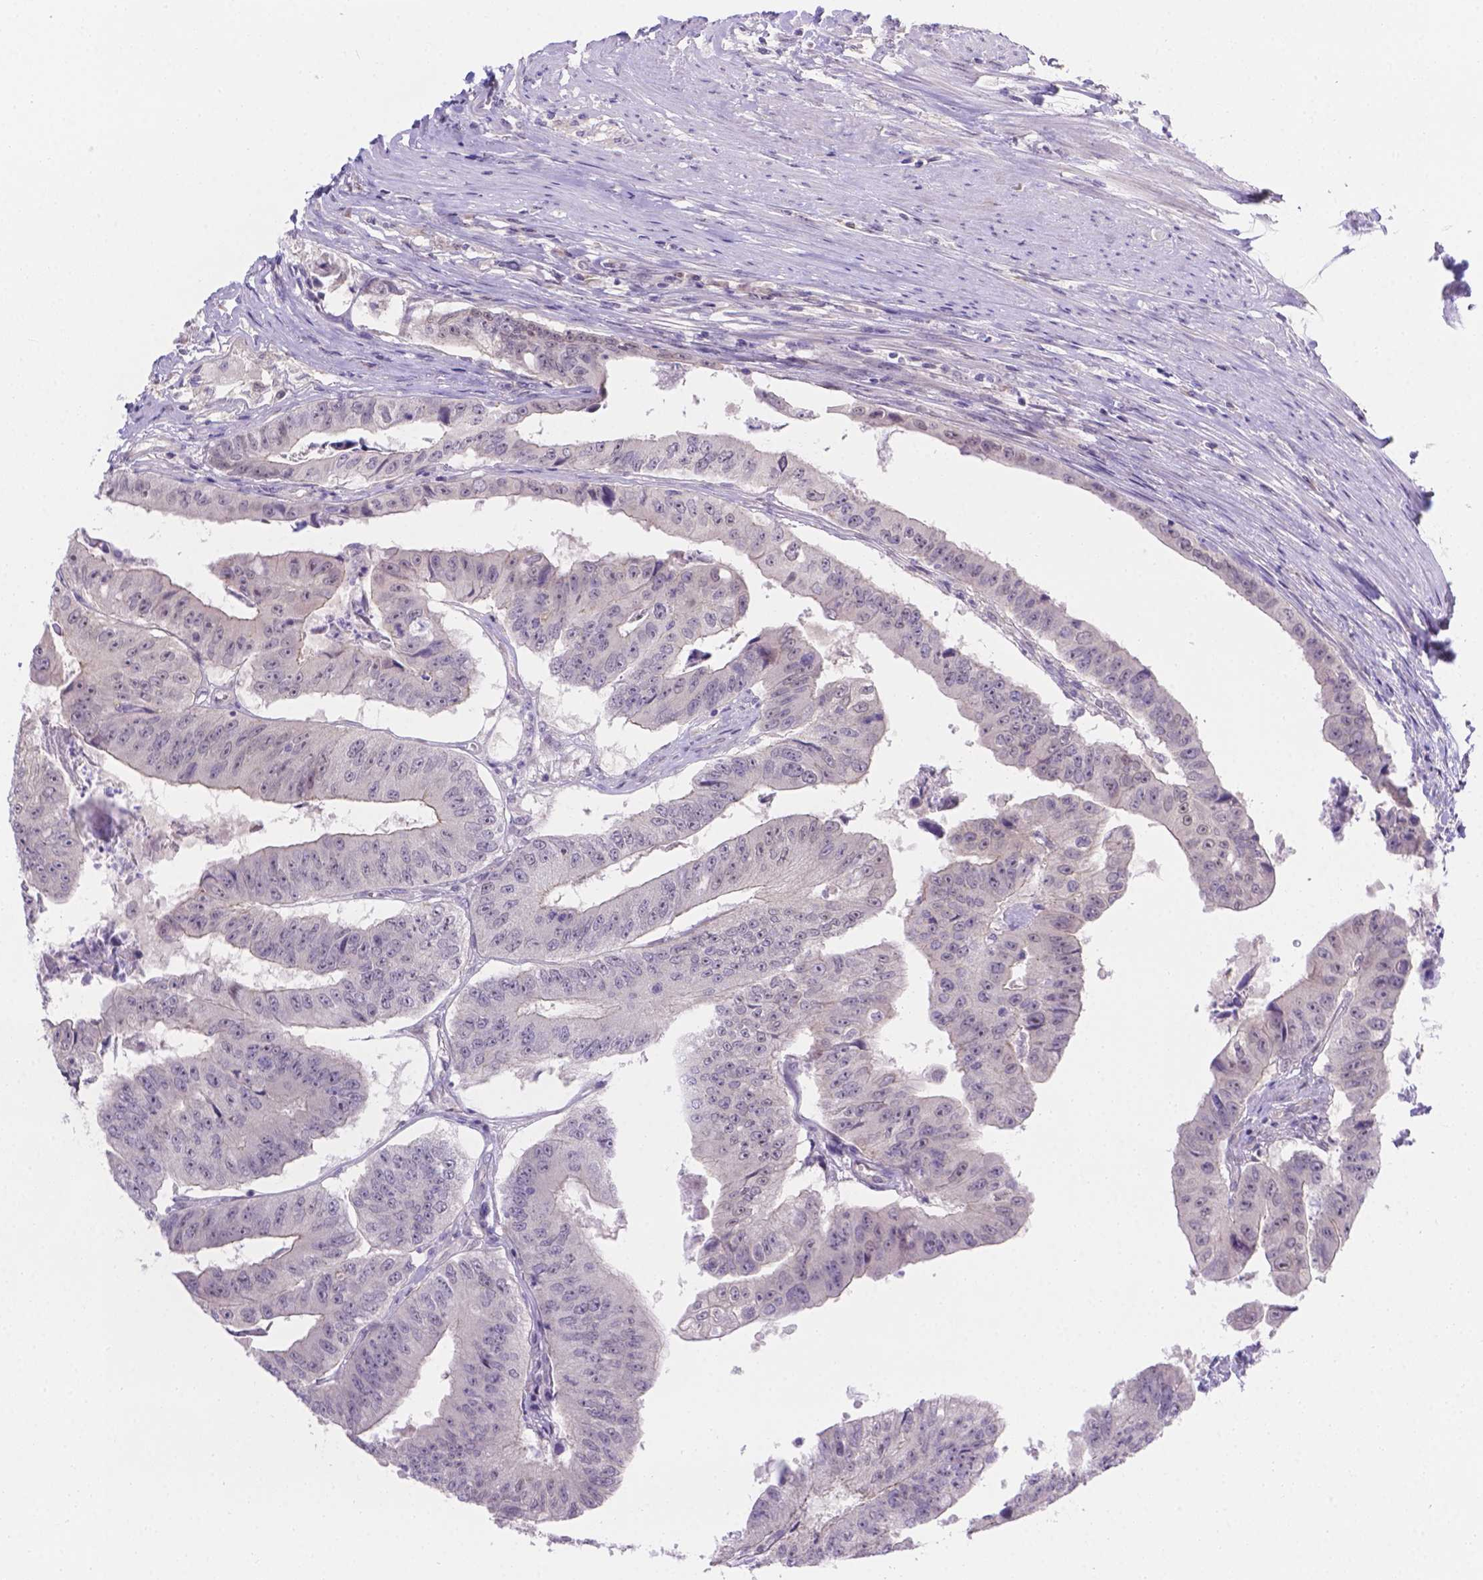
{"staining": {"intensity": "negative", "quantity": "none", "location": "none"}, "tissue": "colorectal cancer", "cell_type": "Tumor cells", "image_type": "cancer", "snomed": [{"axis": "morphology", "description": "Adenocarcinoma, NOS"}, {"axis": "topography", "description": "Colon"}], "caption": "A micrograph of human colorectal cancer is negative for staining in tumor cells.", "gene": "CD96", "patient": {"sex": "female", "age": 67}}